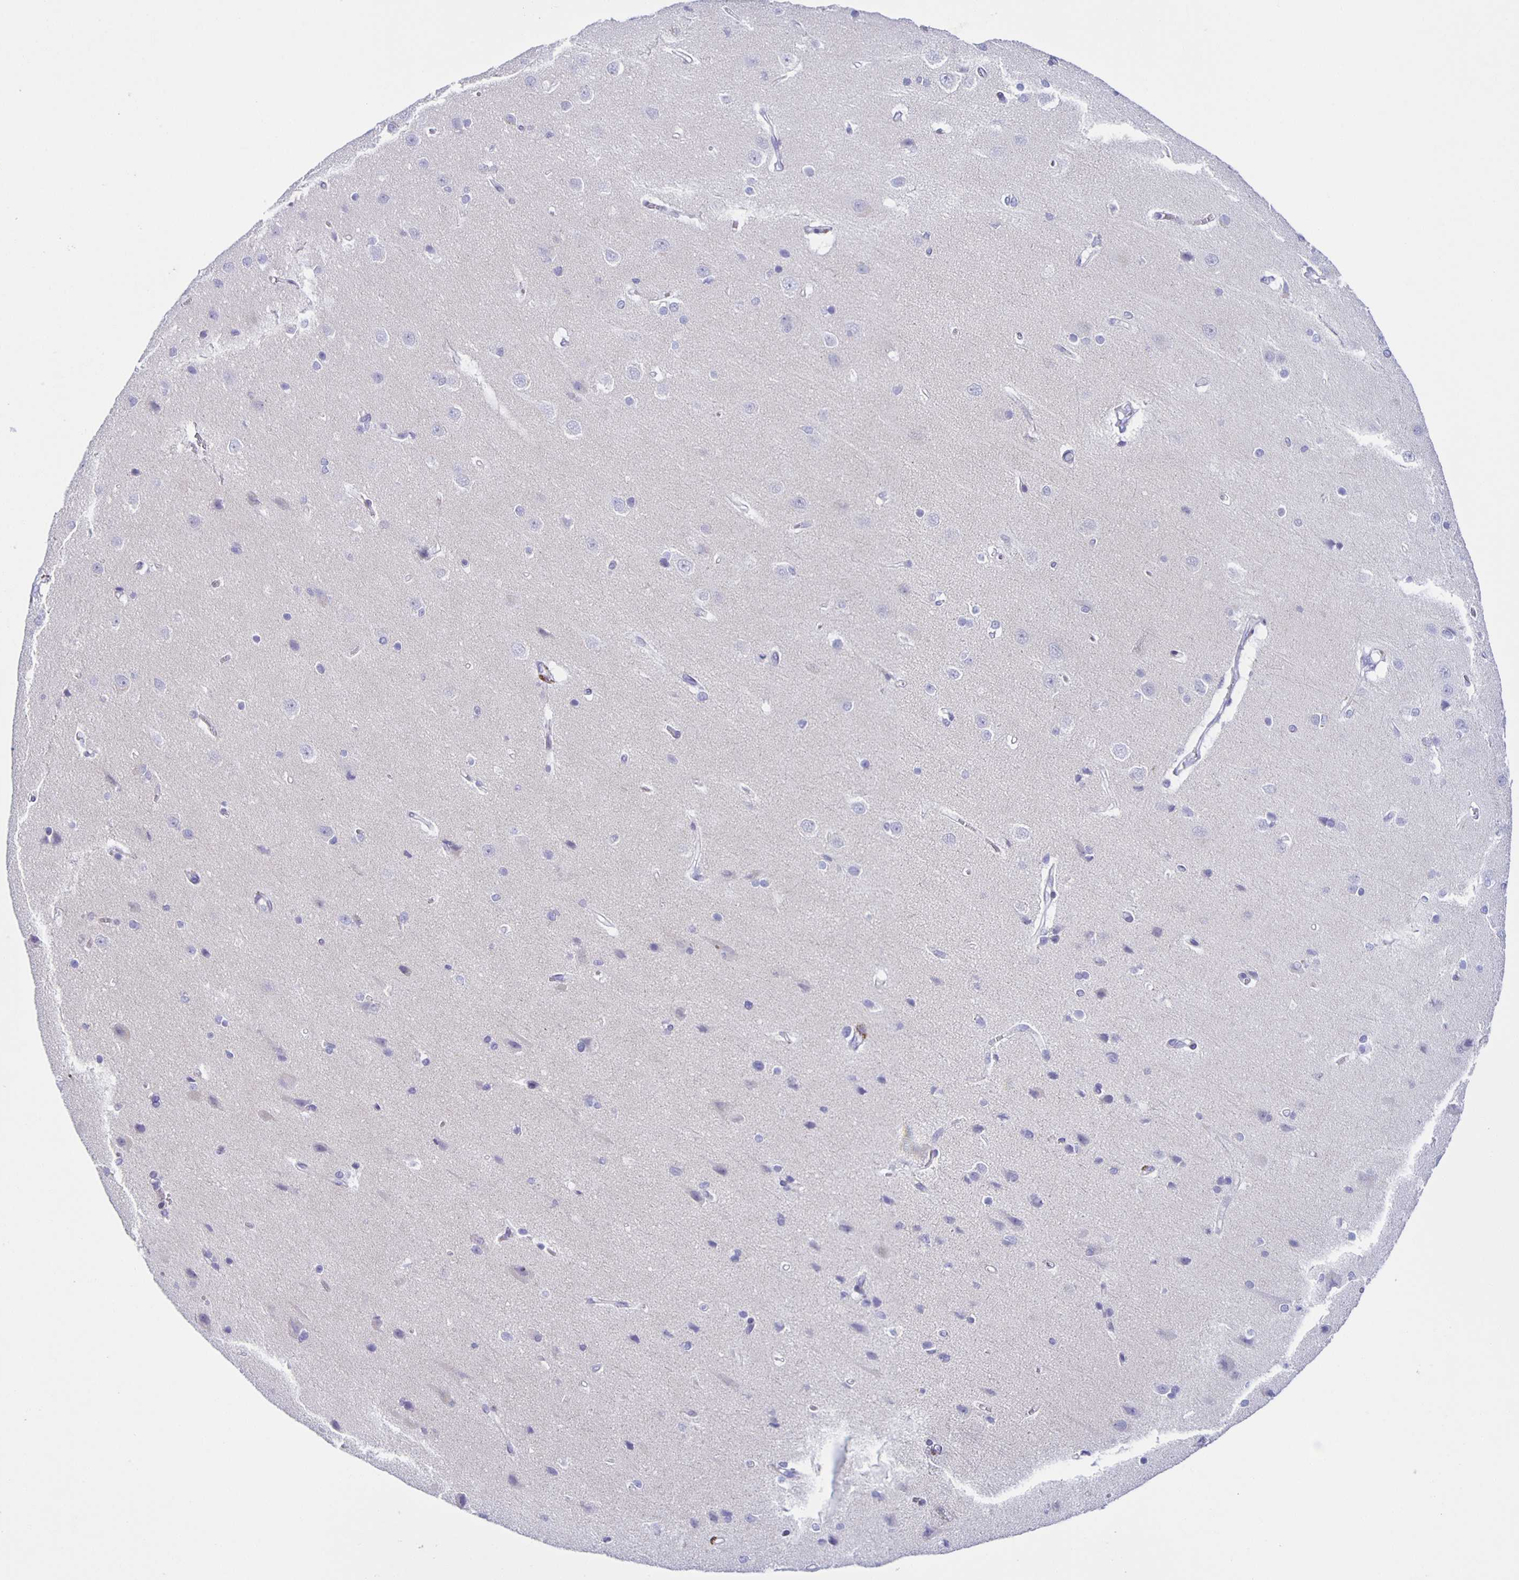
{"staining": {"intensity": "negative", "quantity": "none", "location": "none"}, "tissue": "cerebral cortex", "cell_type": "Endothelial cells", "image_type": "normal", "snomed": [{"axis": "morphology", "description": "Normal tissue, NOS"}, {"axis": "topography", "description": "Cerebral cortex"}], "caption": "This is an immunohistochemistry micrograph of normal human cerebral cortex. There is no expression in endothelial cells.", "gene": "AQP6", "patient": {"sex": "male", "age": 37}}